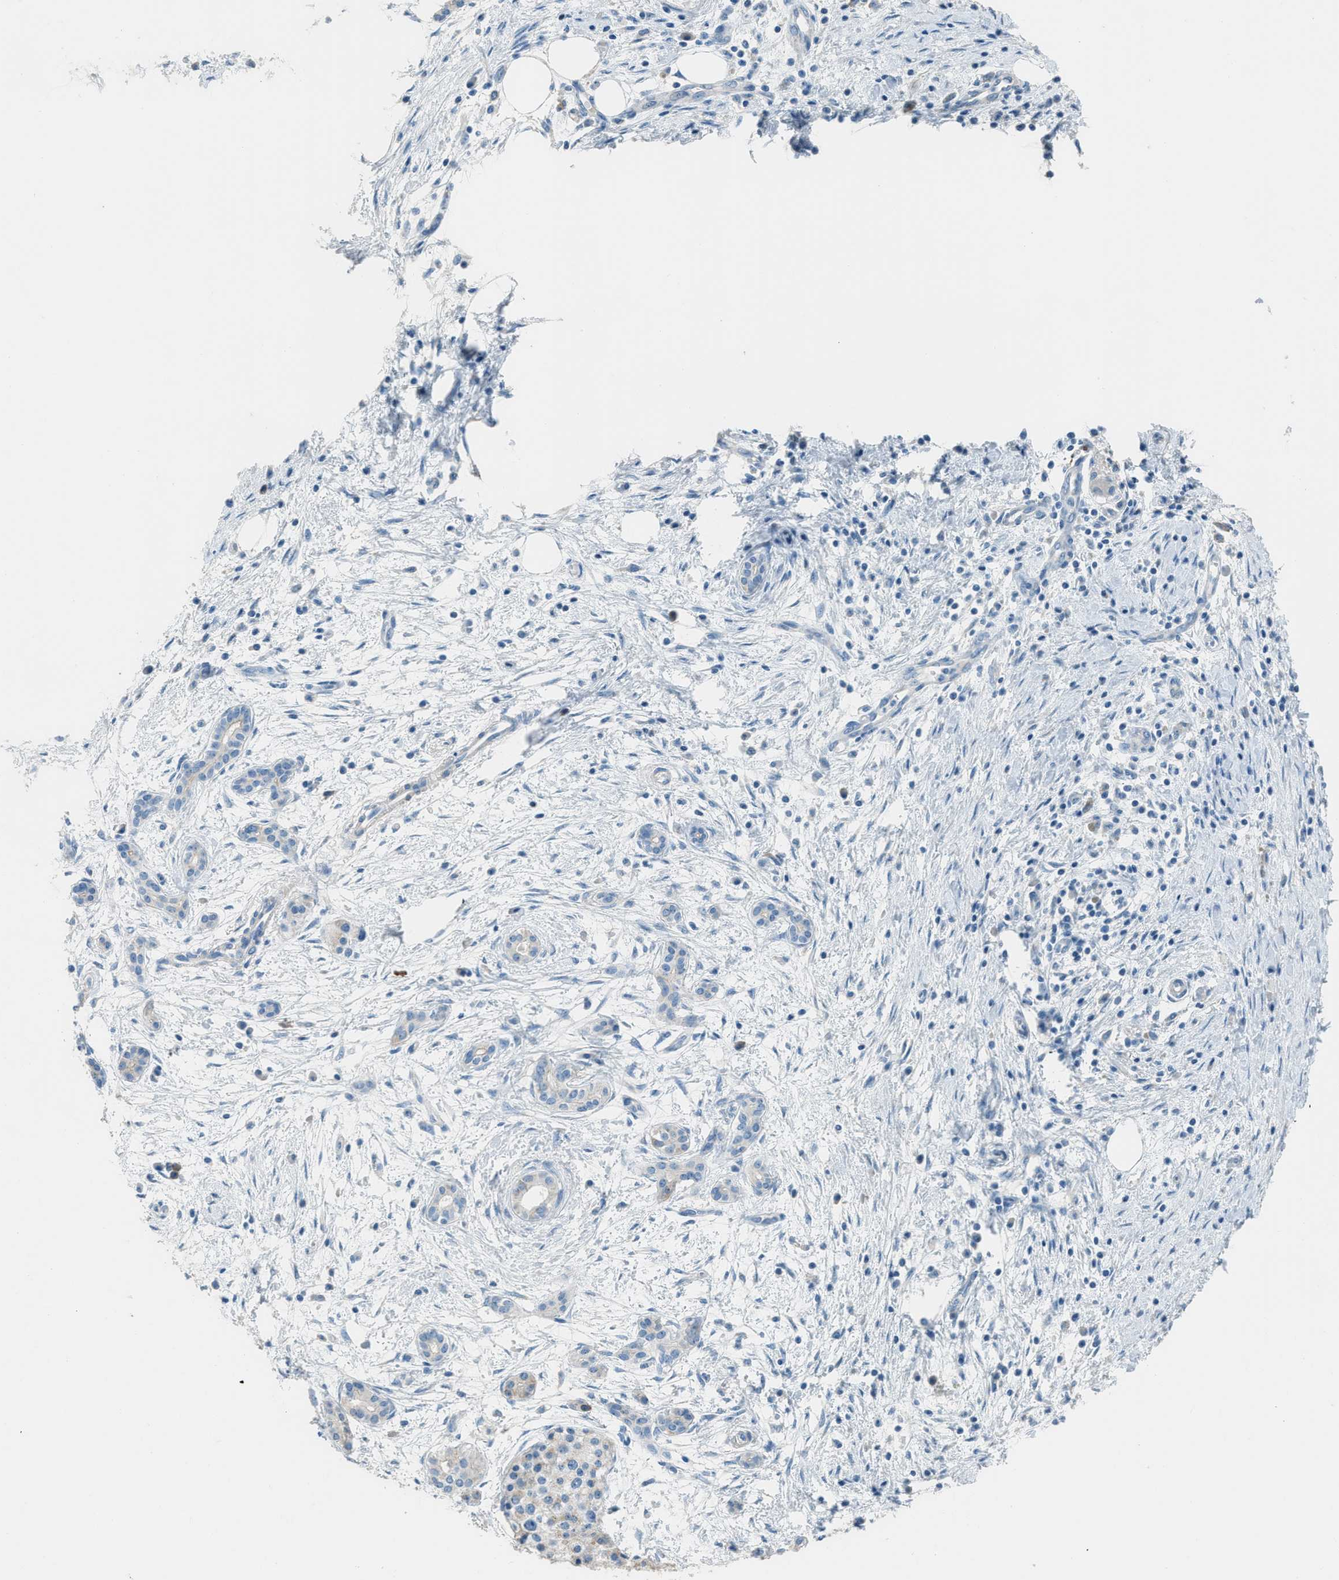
{"staining": {"intensity": "negative", "quantity": "none", "location": "none"}, "tissue": "pancreatic cancer", "cell_type": "Tumor cells", "image_type": "cancer", "snomed": [{"axis": "morphology", "description": "Adenocarcinoma, NOS"}, {"axis": "topography", "description": "Pancreas"}], "caption": "An immunohistochemistry histopathology image of pancreatic adenocarcinoma is shown. There is no staining in tumor cells of pancreatic adenocarcinoma. Nuclei are stained in blue.", "gene": "TIMD4", "patient": {"sex": "female", "age": 70}}